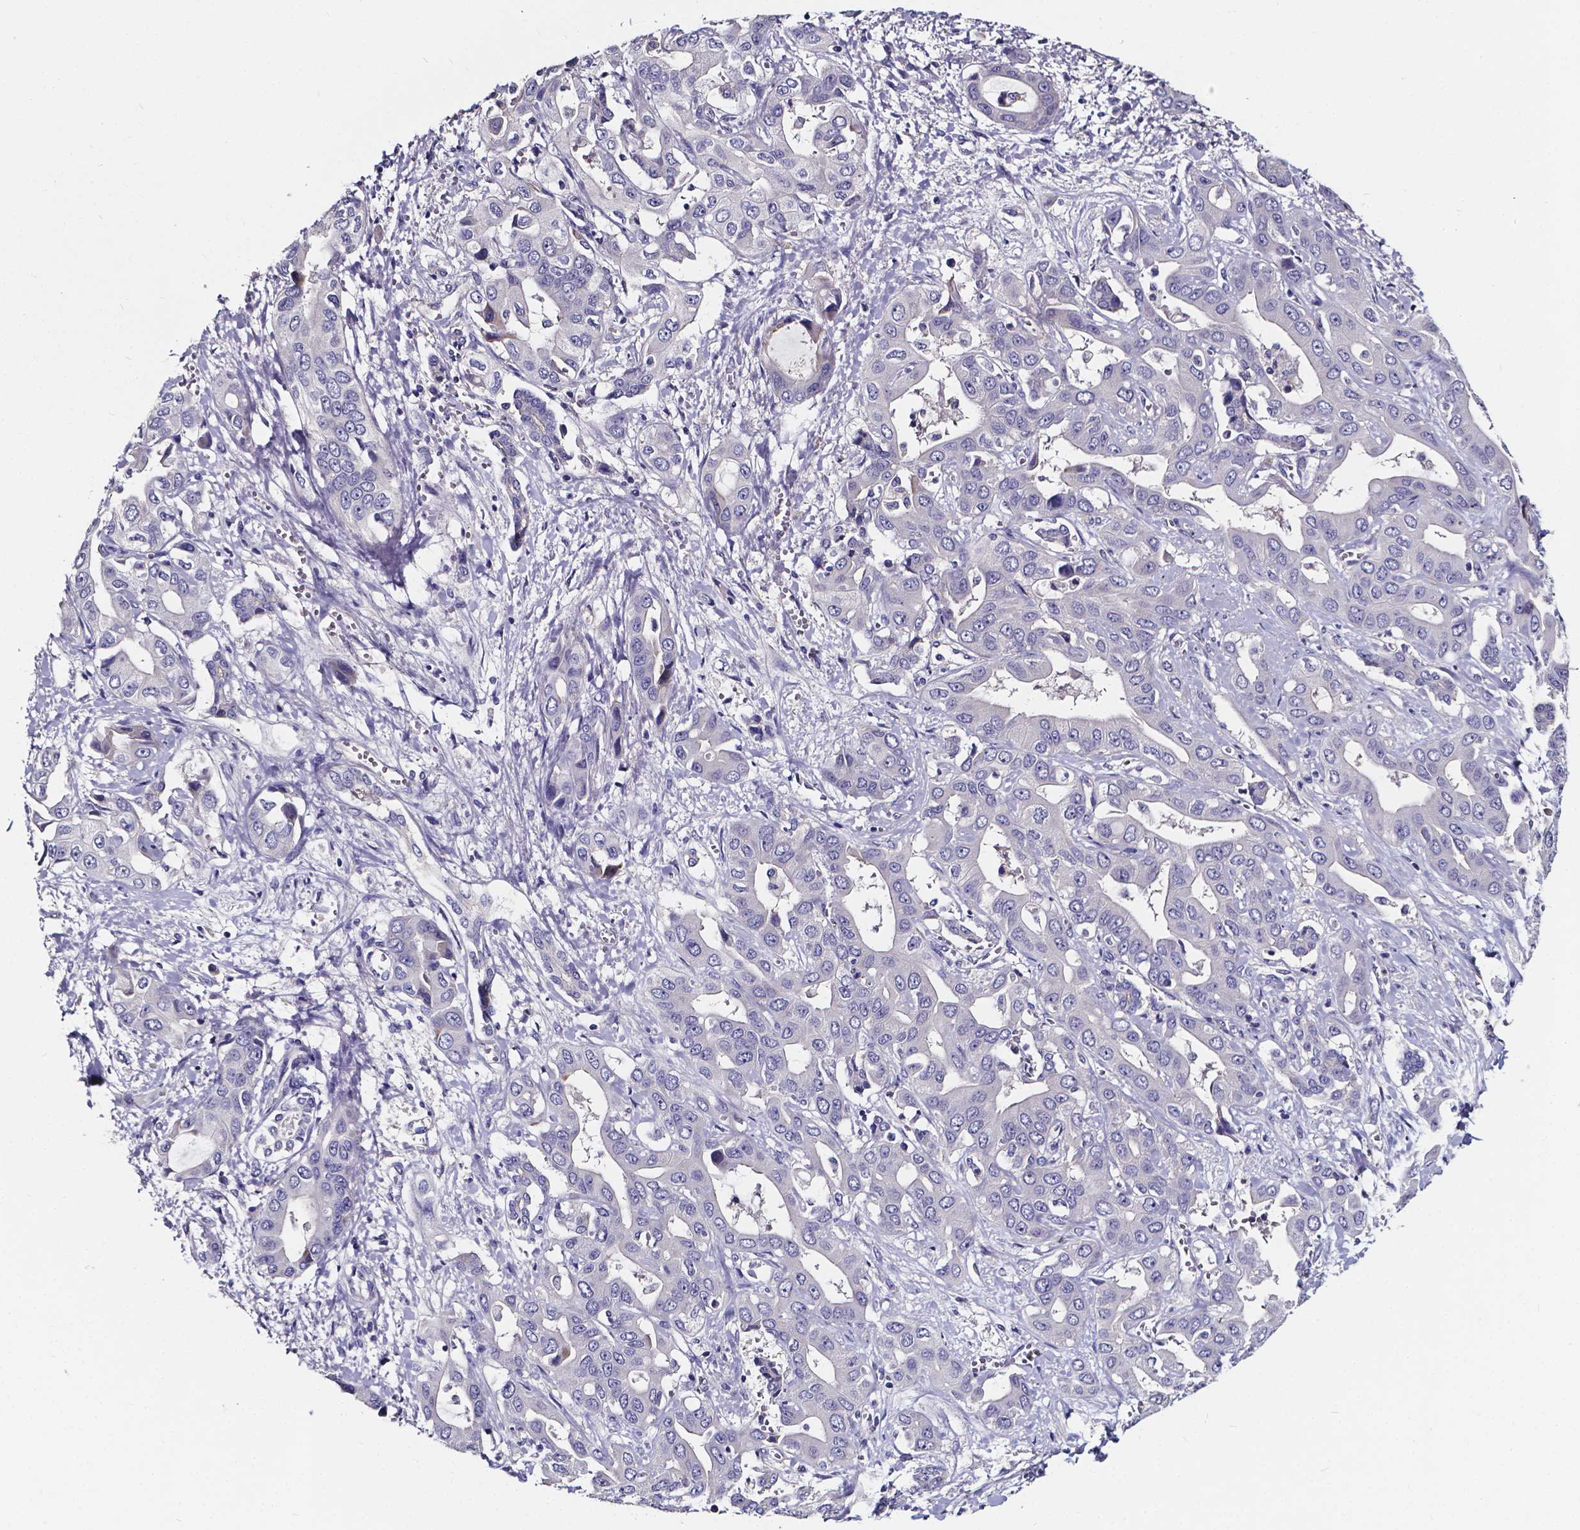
{"staining": {"intensity": "negative", "quantity": "none", "location": "none"}, "tissue": "liver cancer", "cell_type": "Tumor cells", "image_type": "cancer", "snomed": [{"axis": "morphology", "description": "Cholangiocarcinoma"}, {"axis": "topography", "description": "Liver"}], "caption": "Tumor cells show no significant protein staining in liver cholangiocarcinoma.", "gene": "CACNG8", "patient": {"sex": "female", "age": 52}}